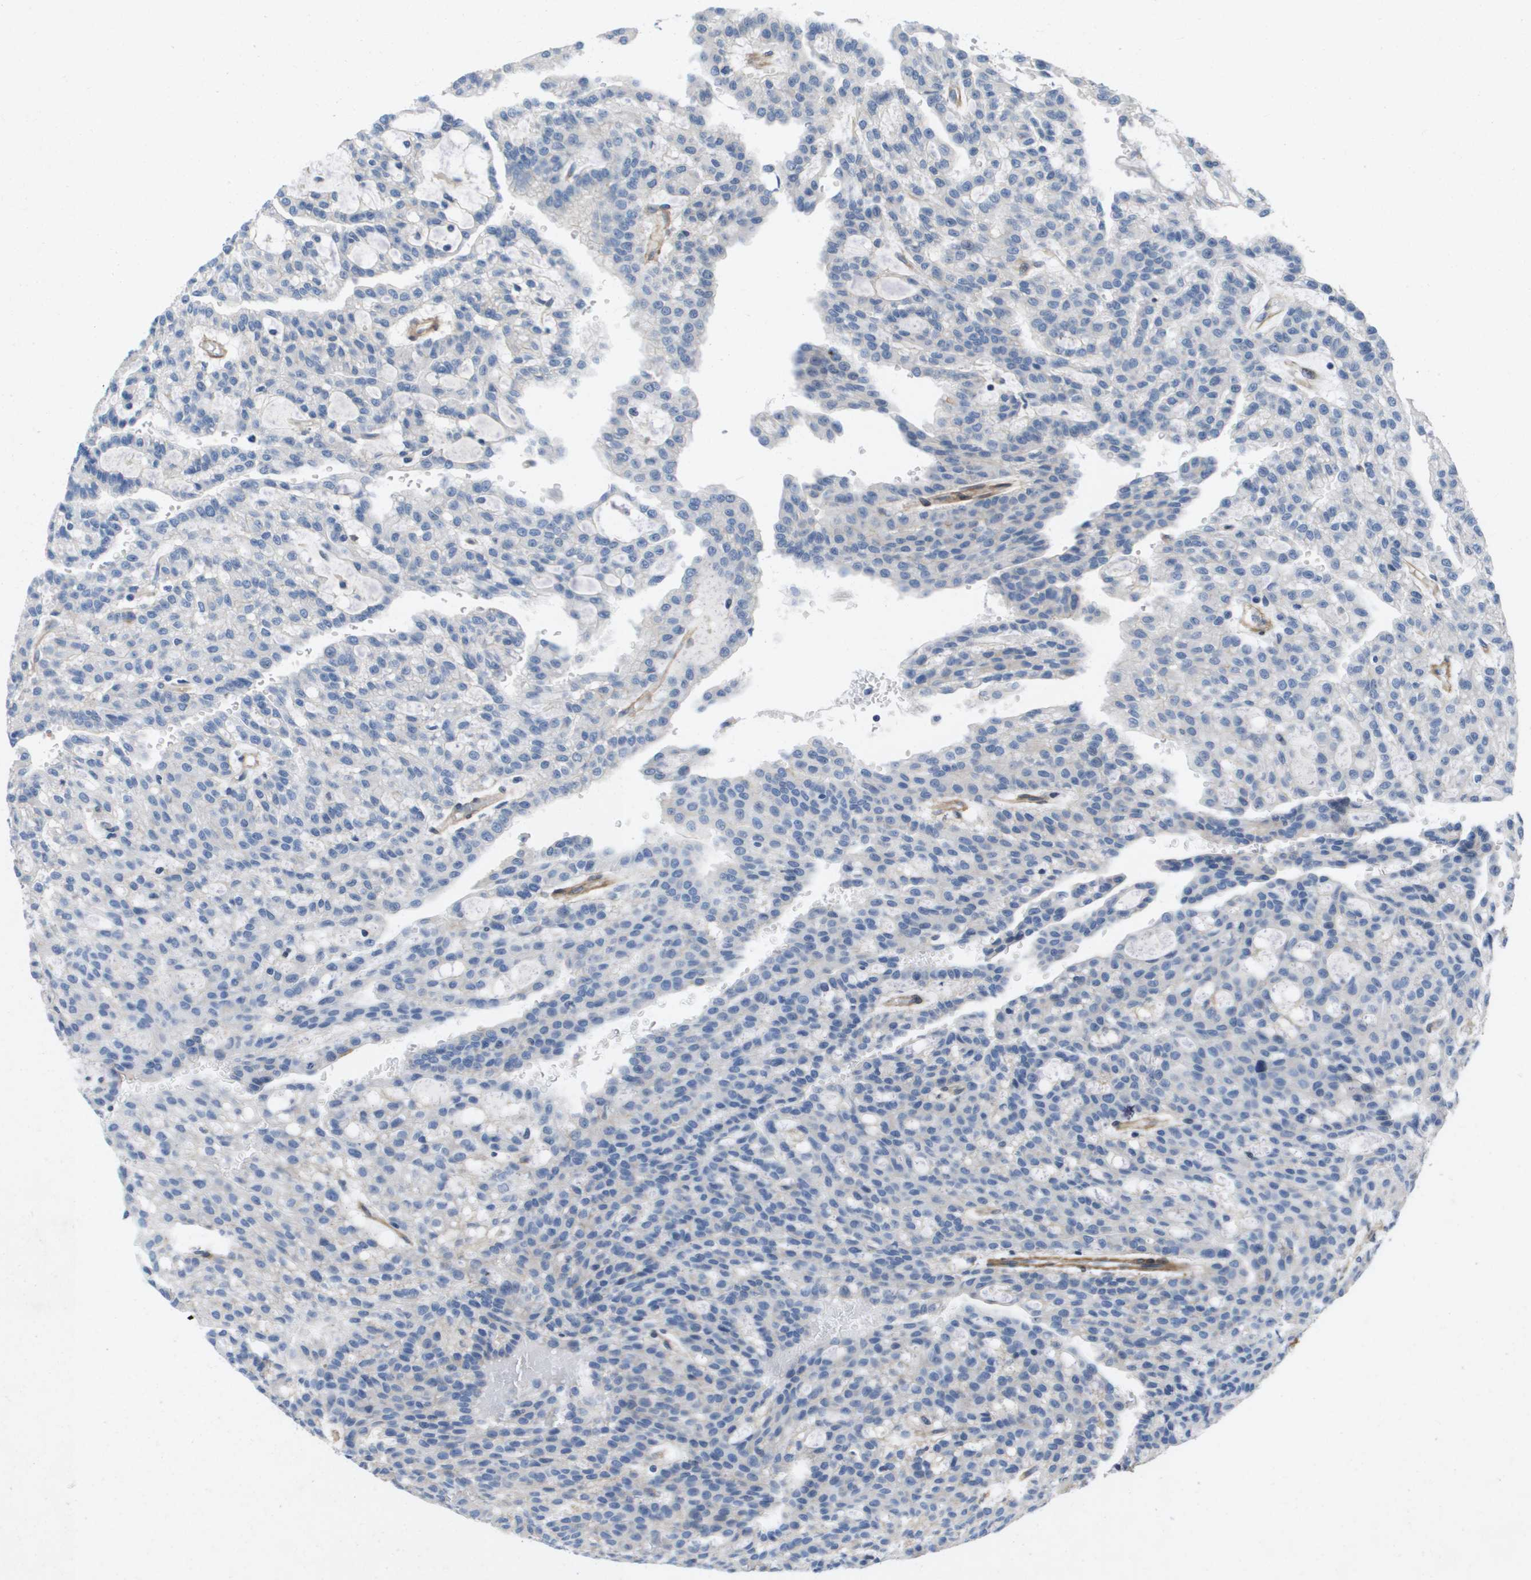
{"staining": {"intensity": "negative", "quantity": "none", "location": "none"}, "tissue": "renal cancer", "cell_type": "Tumor cells", "image_type": "cancer", "snomed": [{"axis": "morphology", "description": "Adenocarcinoma, NOS"}, {"axis": "topography", "description": "Kidney"}], "caption": "Tumor cells show no significant expression in renal cancer (adenocarcinoma).", "gene": "LPP", "patient": {"sex": "male", "age": 63}}